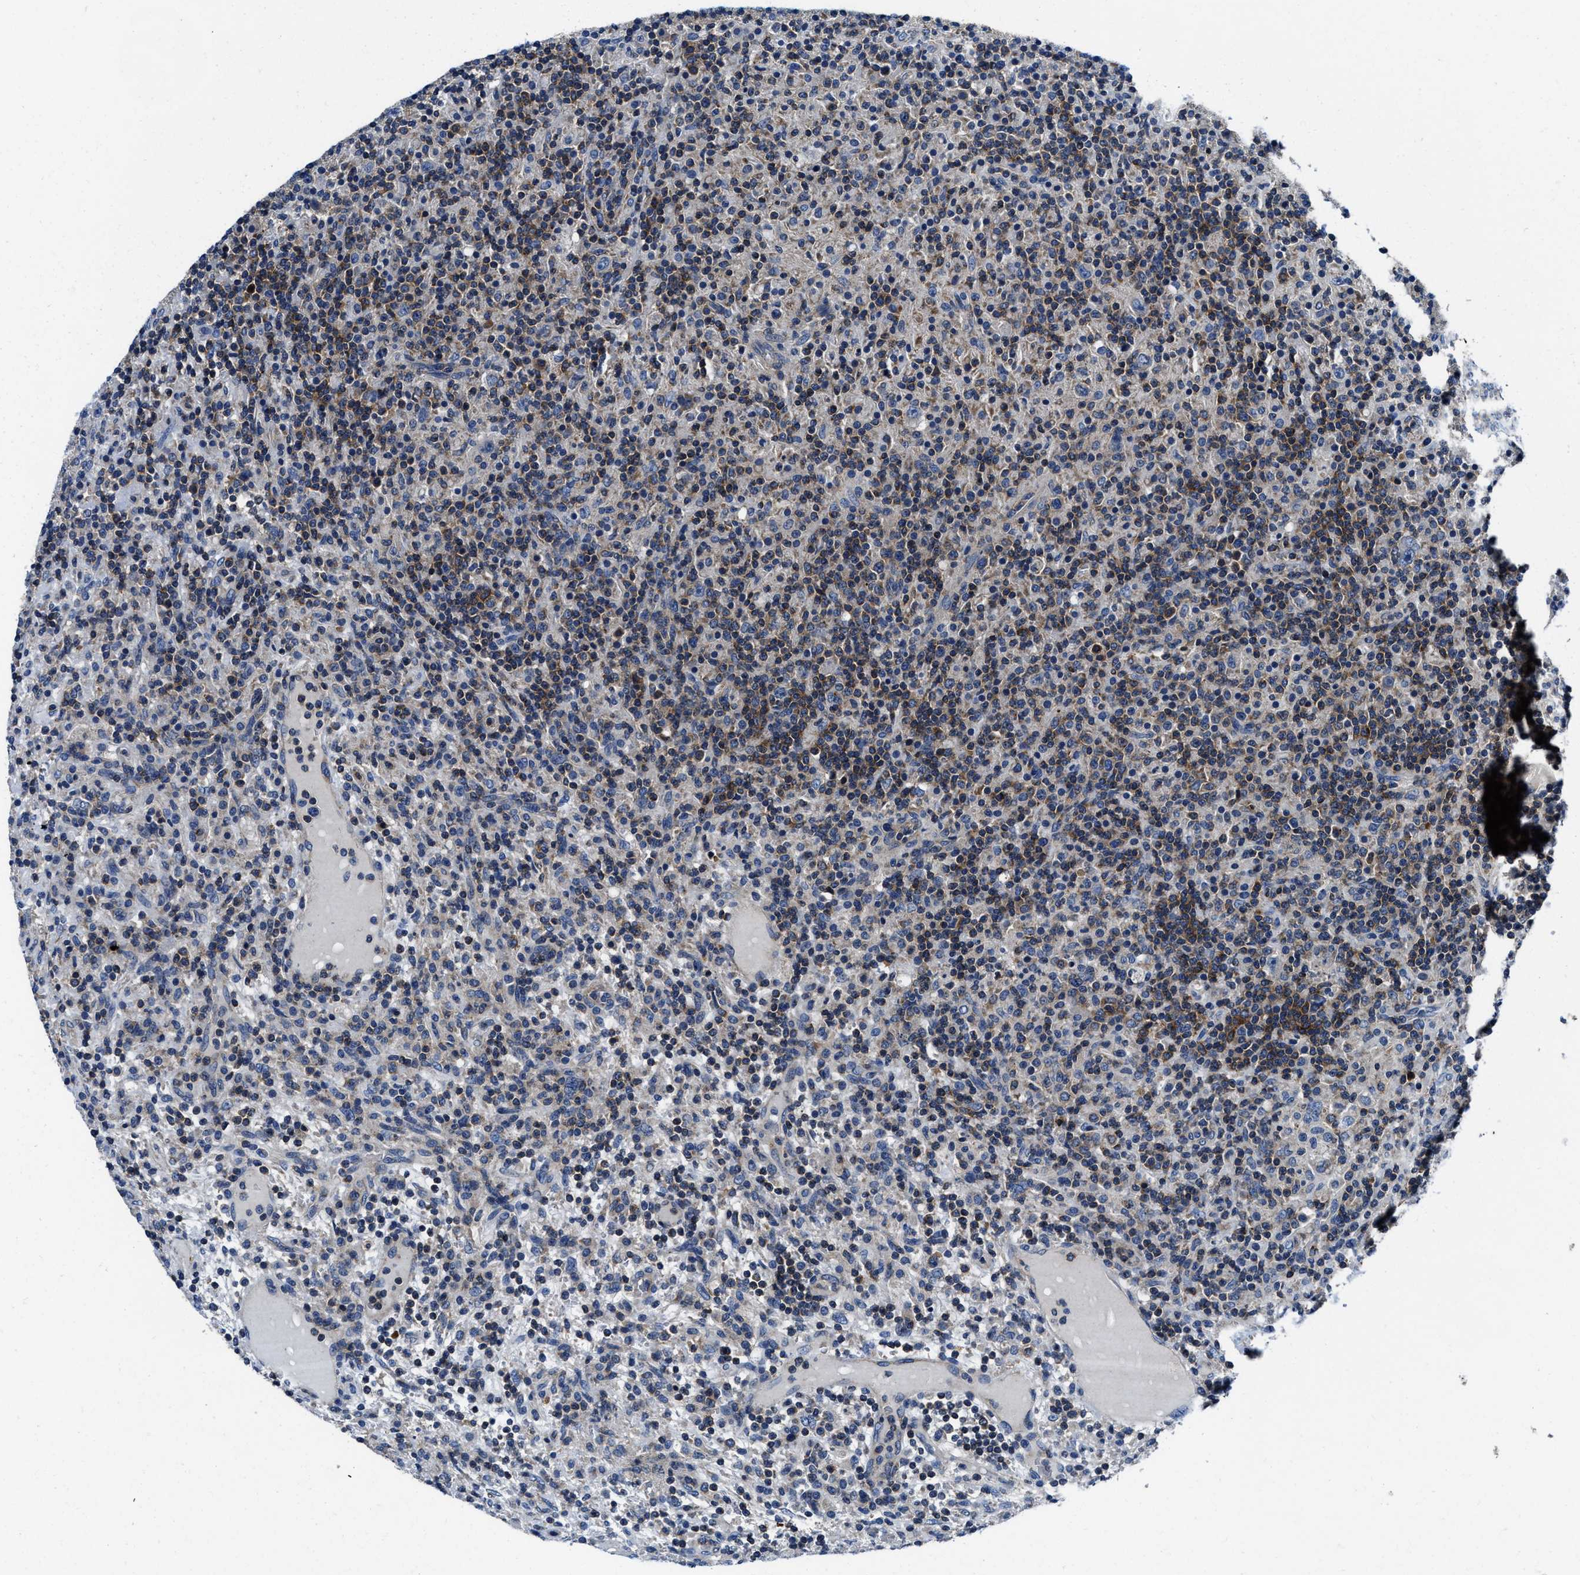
{"staining": {"intensity": "negative", "quantity": "none", "location": "none"}, "tissue": "lymphoma", "cell_type": "Tumor cells", "image_type": "cancer", "snomed": [{"axis": "morphology", "description": "Hodgkin's disease, NOS"}, {"axis": "topography", "description": "Lymph node"}], "caption": "Tumor cells show no significant protein expression in lymphoma. (DAB (3,3'-diaminobenzidine) immunohistochemistry visualized using brightfield microscopy, high magnification).", "gene": "PHLPP1", "patient": {"sex": "male", "age": 70}}